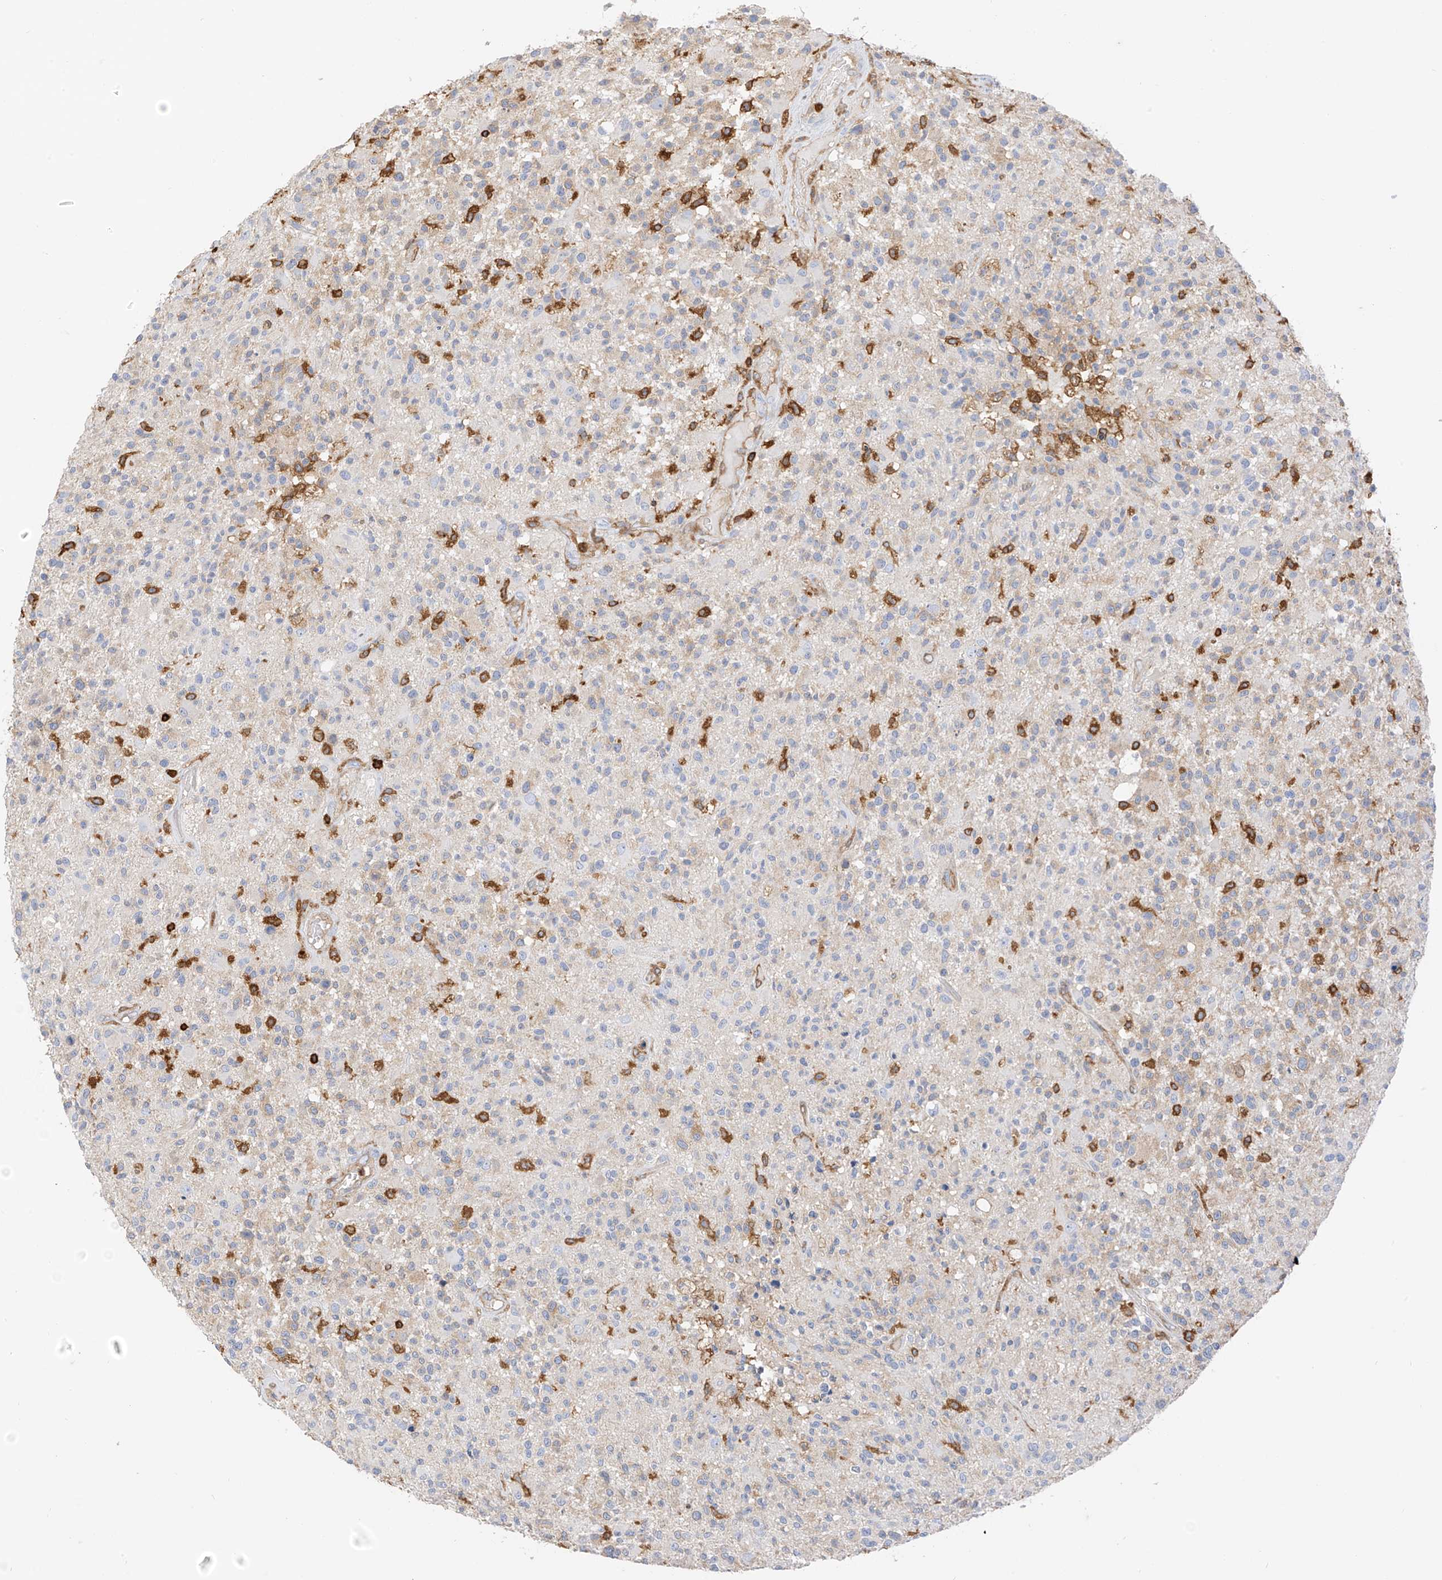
{"staining": {"intensity": "negative", "quantity": "none", "location": "none"}, "tissue": "glioma", "cell_type": "Tumor cells", "image_type": "cancer", "snomed": [{"axis": "morphology", "description": "Glioma, malignant, High grade"}, {"axis": "morphology", "description": "Glioblastoma, NOS"}, {"axis": "topography", "description": "Brain"}], "caption": "Immunohistochemistry photomicrograph of glioblastoma stained for a protein (brown), which displays no positivity in tumor cells.", "gene": "ARHGAP25", "patient": {"sex": "male", "age": 60}}